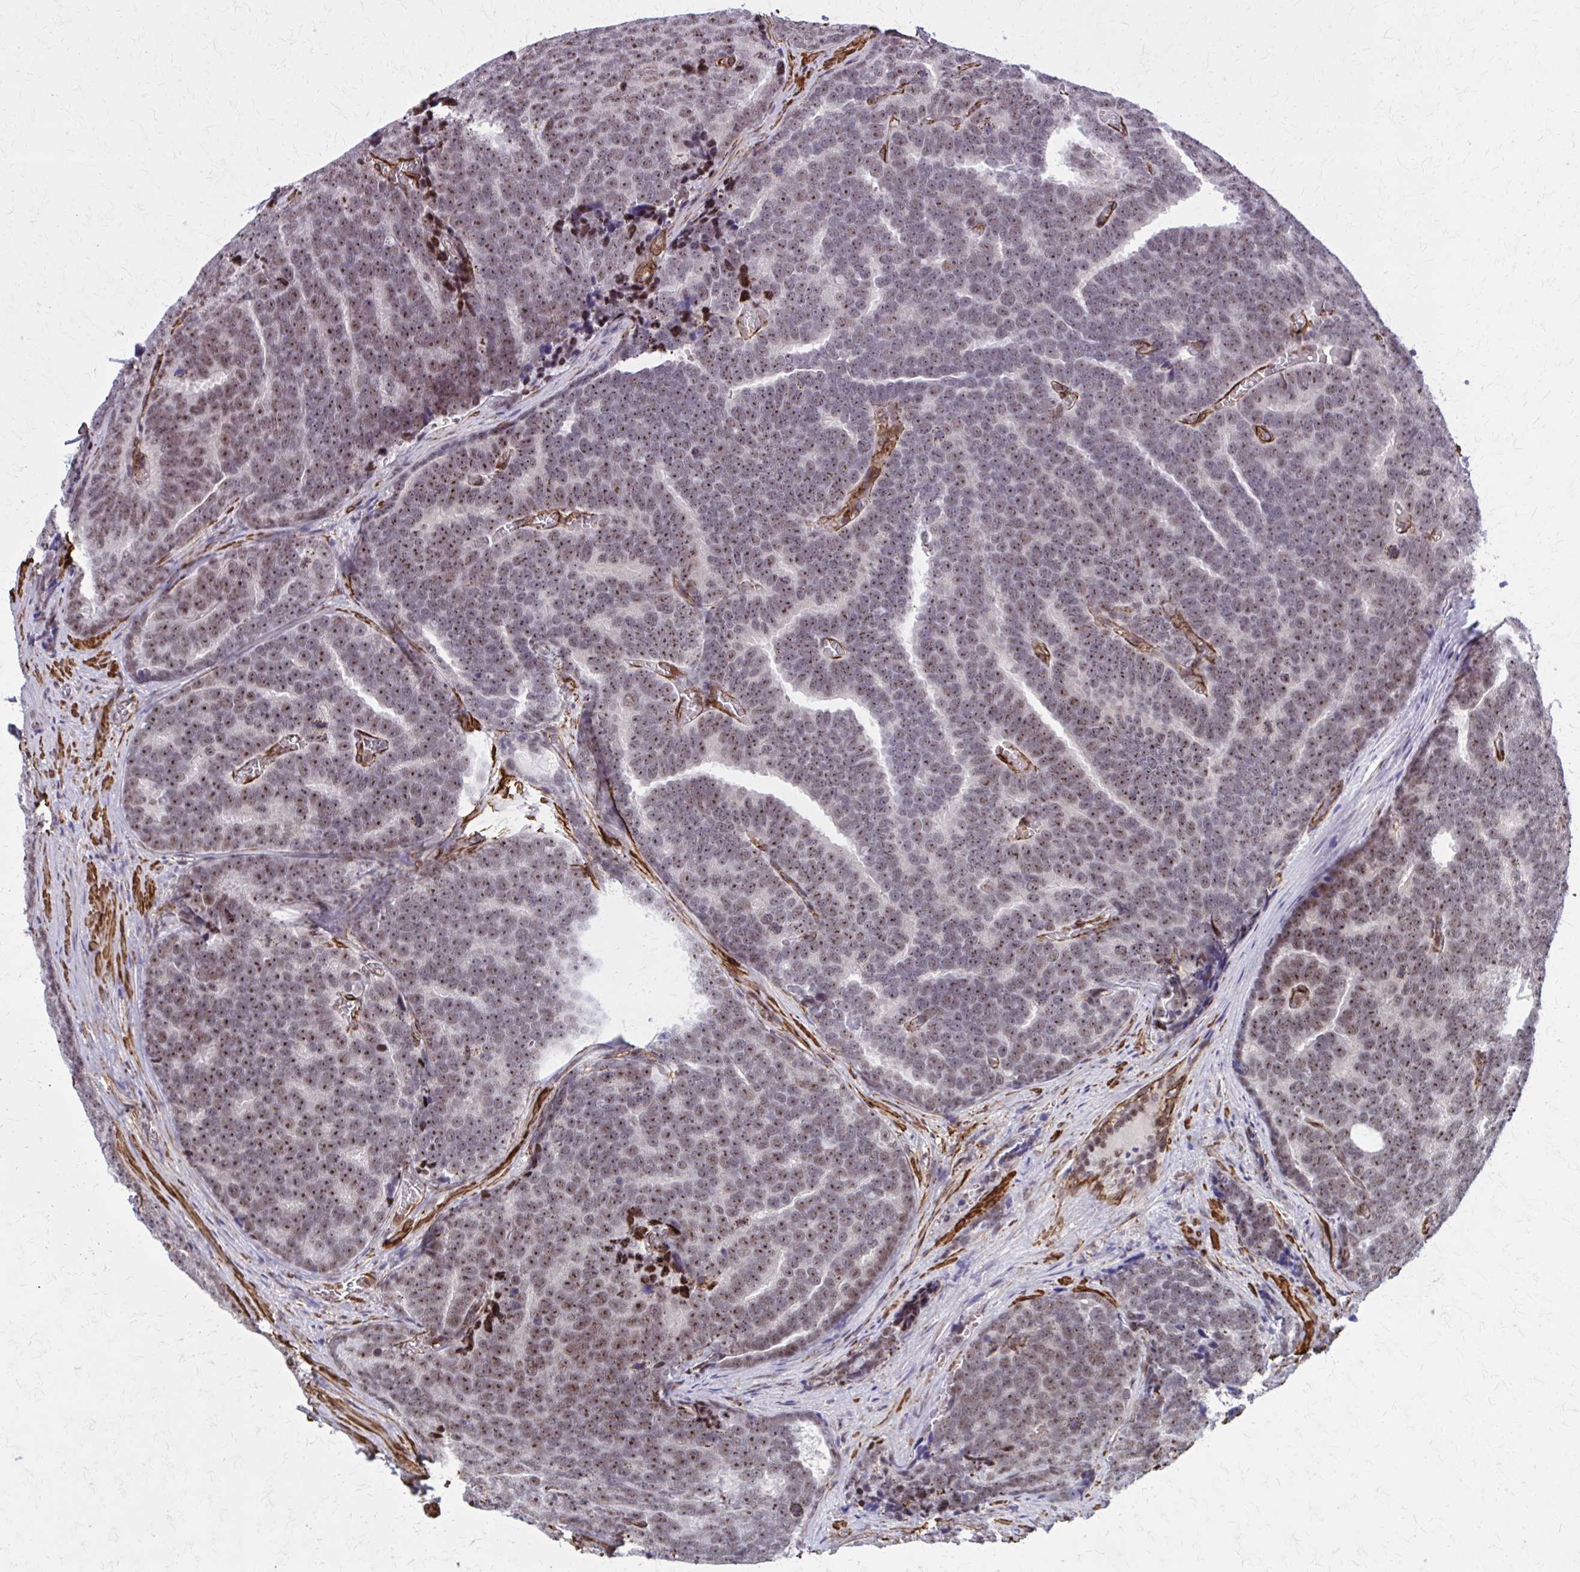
{"staining": {"intensity": "moderate", "quantity": "25%-75%", "location": "nuclear"}, "tissue": "prostate cancer", "cell_type": "Tumor cells", "image_type": "cancer", "snomed": [{"axis": "morphology", "description": "Adenocarcinoma, Low grade"}, {"axis": "topography", "description": "Prostate"}], "caption": "There is medium levels of moderate nuclear expression in tumor cells of prostate cancer, as demonstrated by immunohistochemical staining (brown color).", "gene": "NRBF2", "patient": {"sex": "male", "age": 62}}